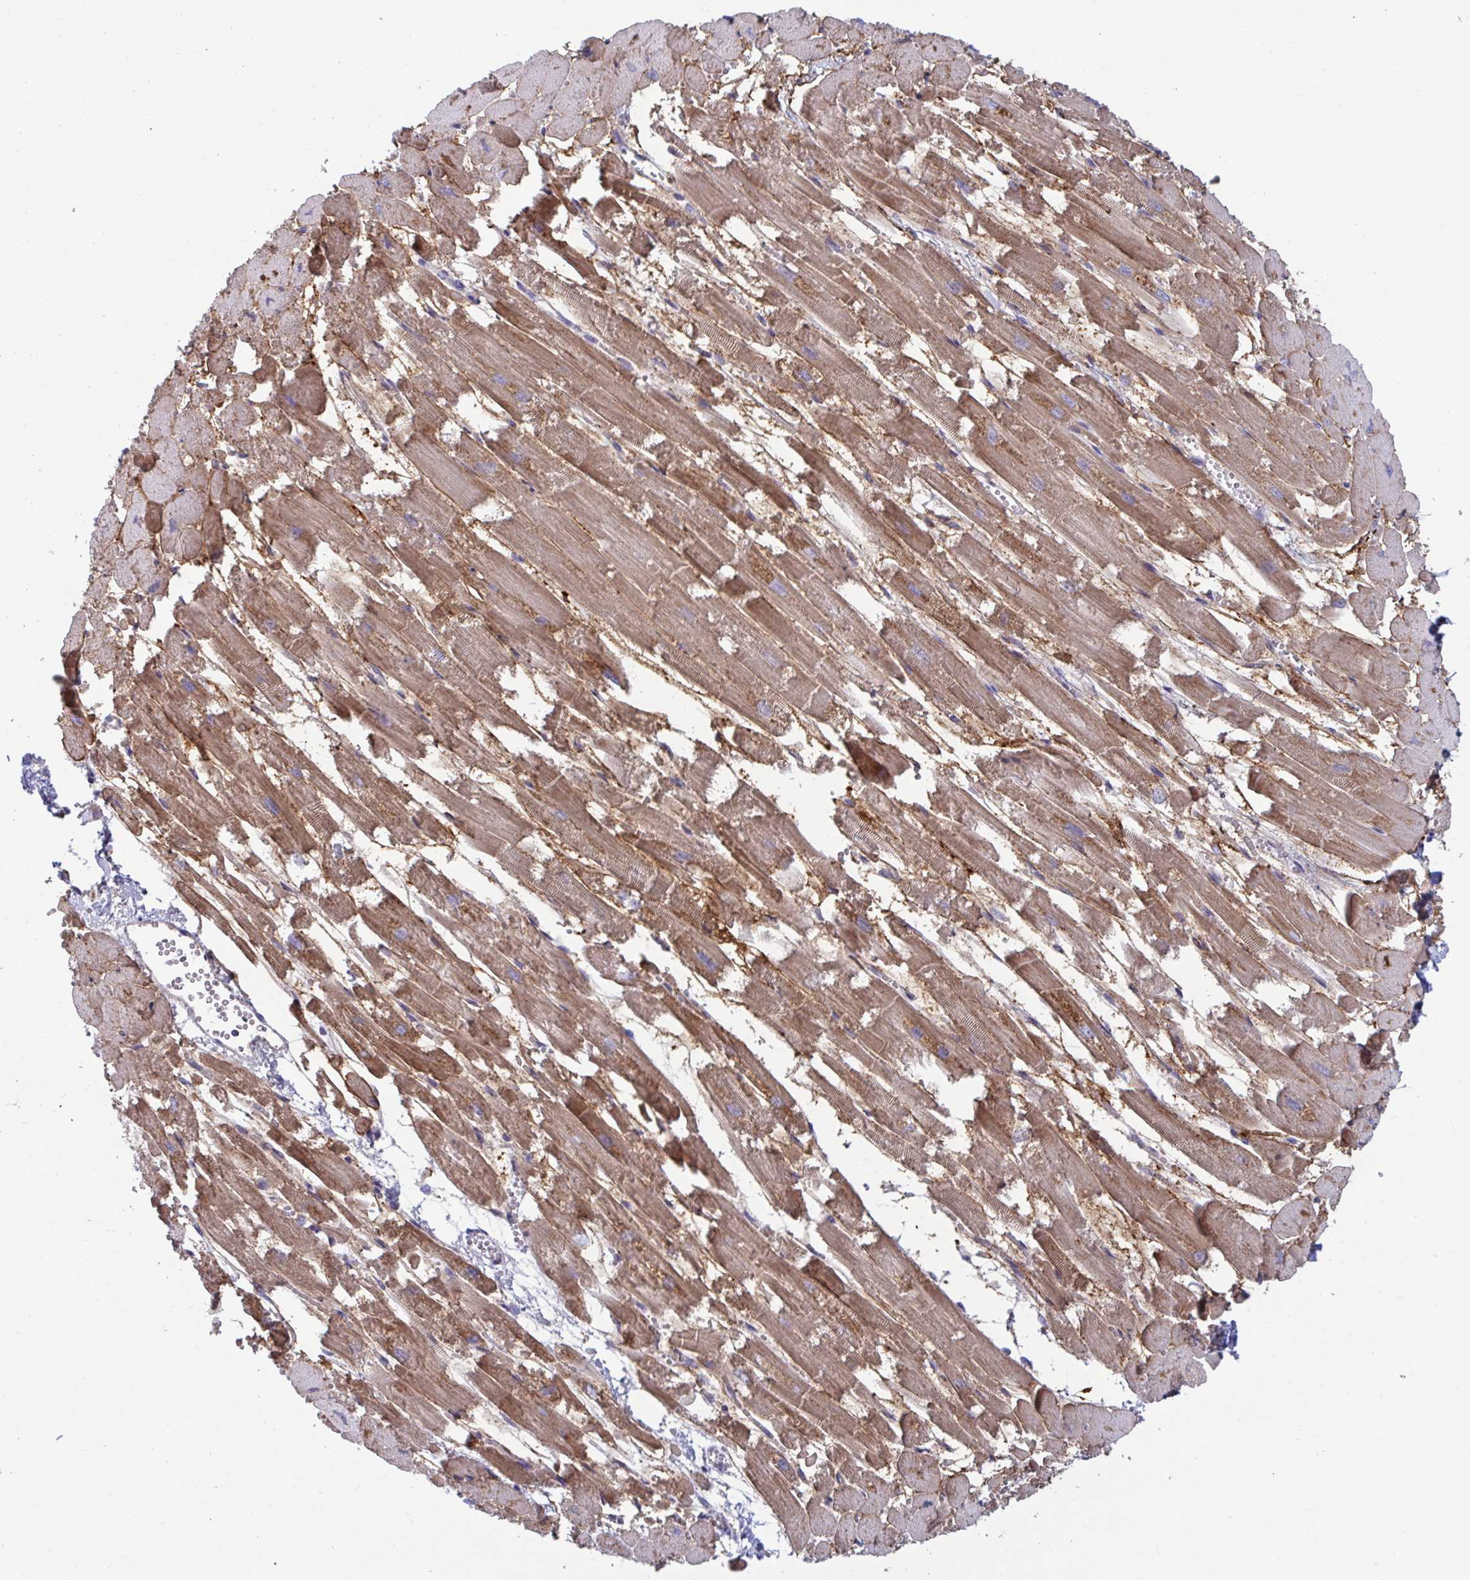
{"staining": {"intensity": "moderate", "quantity": "25%-75%", "location": "cytoplasmic/membranous"}, "tissue": "heart muscle", "cell_type": "Cardiomyocytes", "image_type": "normal", "snomed": [{"axis": "morphology", "description": "Normal tissue, NOS"}, {"axis": "topography", "description": "Heart"}], "caption": "Protein staining exhibits moderate cytoplasmic/membranous positivity in about 25%-75% of cardiomyocytes in unremarkable heart muscle. Immunohistochemistry stains the protein of interest in brown and the nuclei are stained blue.", "gene": "BCAT2", "patient": {"sex": "female", "age": 52}}